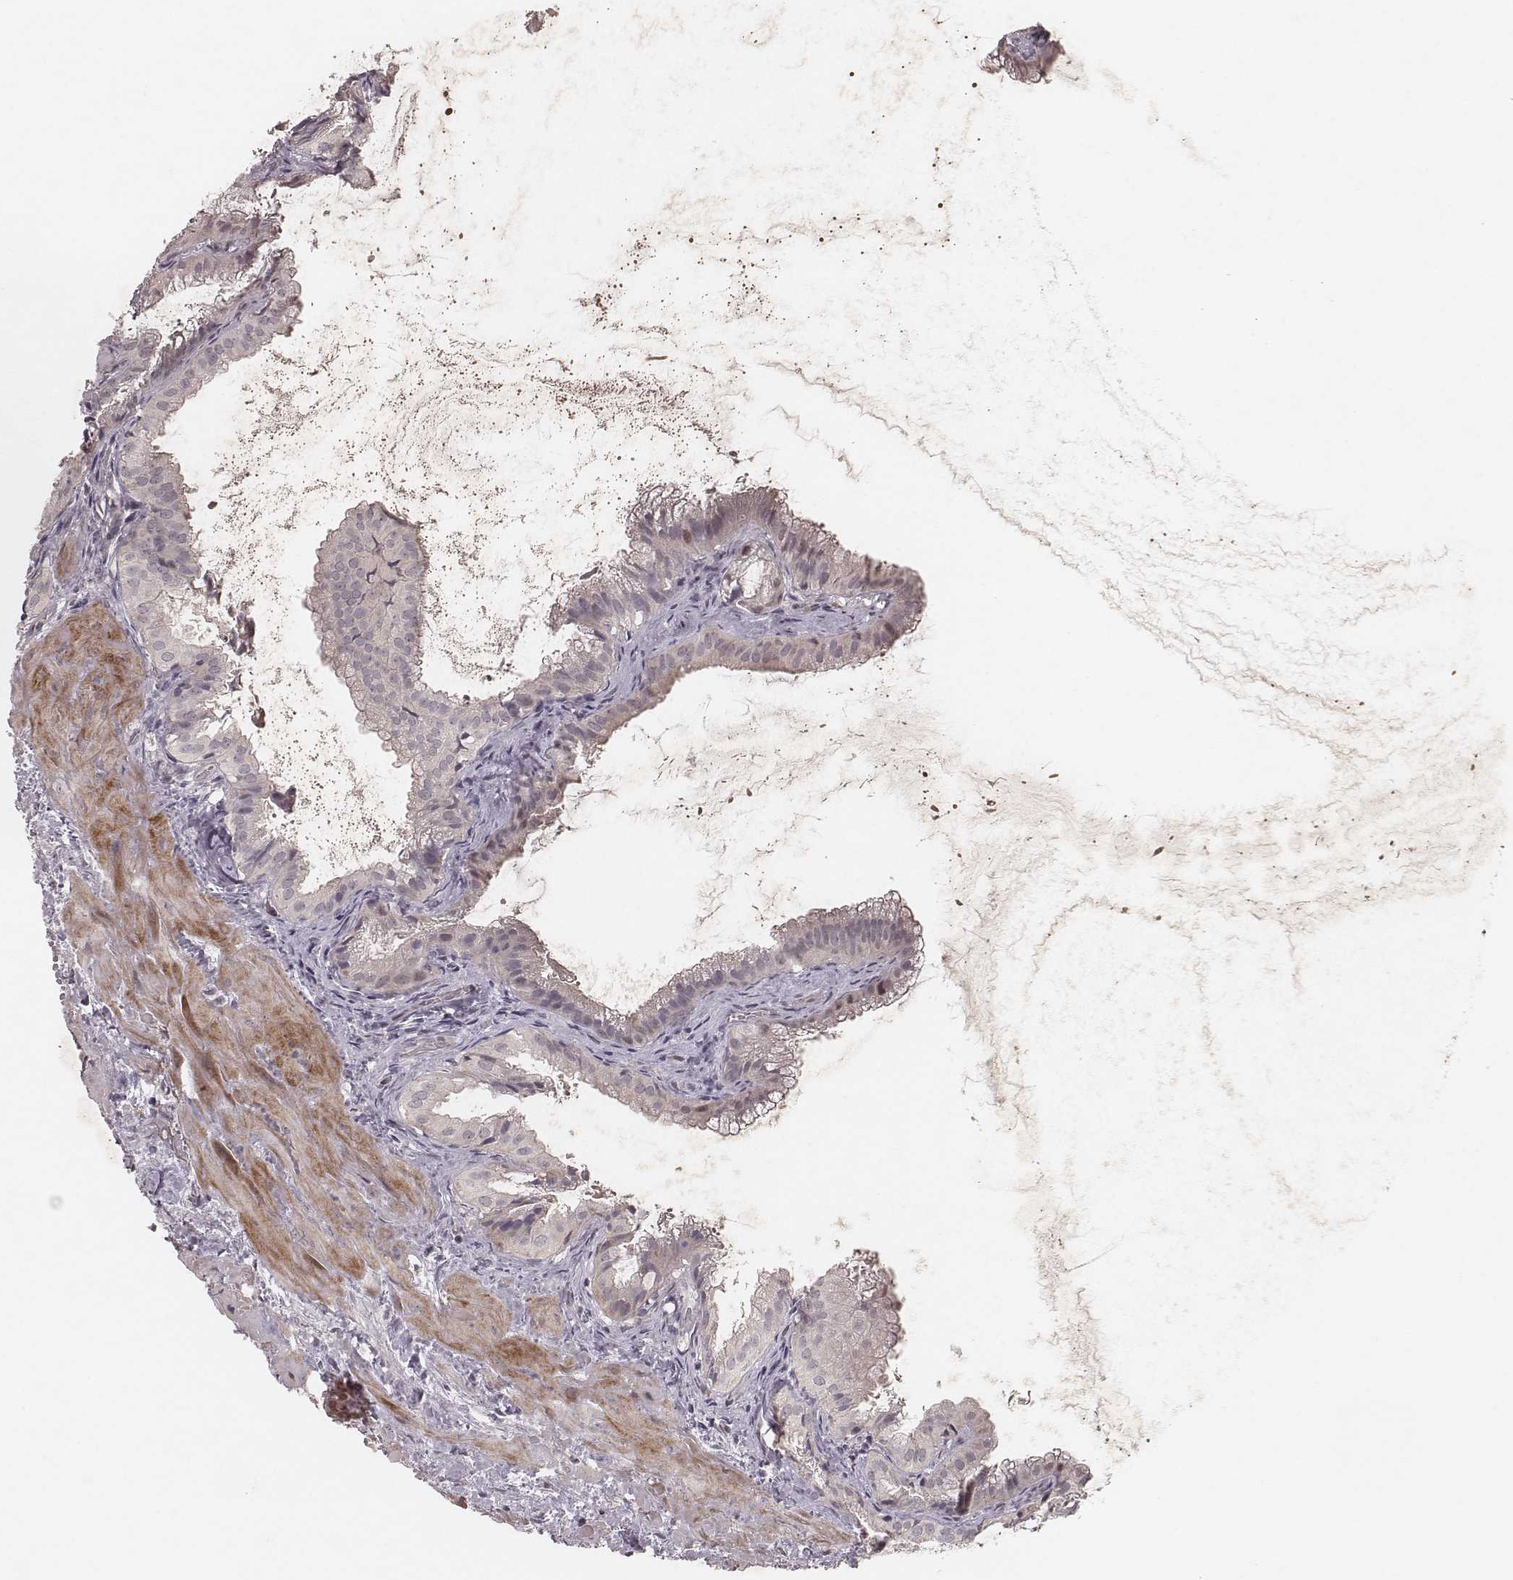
{"staining": {"intensity": "negative", "quantity": "none", "location": "none"}, "tissue": "gallbladder", "cell_type": "Glandular cells", "image_type": "normal", "snomed": [{"axis": "morphology", "description": "Normal tissue, NOS"}, {"axis": "topography", "description": "Gallbladder"}], "caption": "Immunohistochemistry (IHC) of normal human gallbladder shows no positivity in glandular cells.", "gene": "FAM13B", "patient": {"sex": "male", "age": 70}}